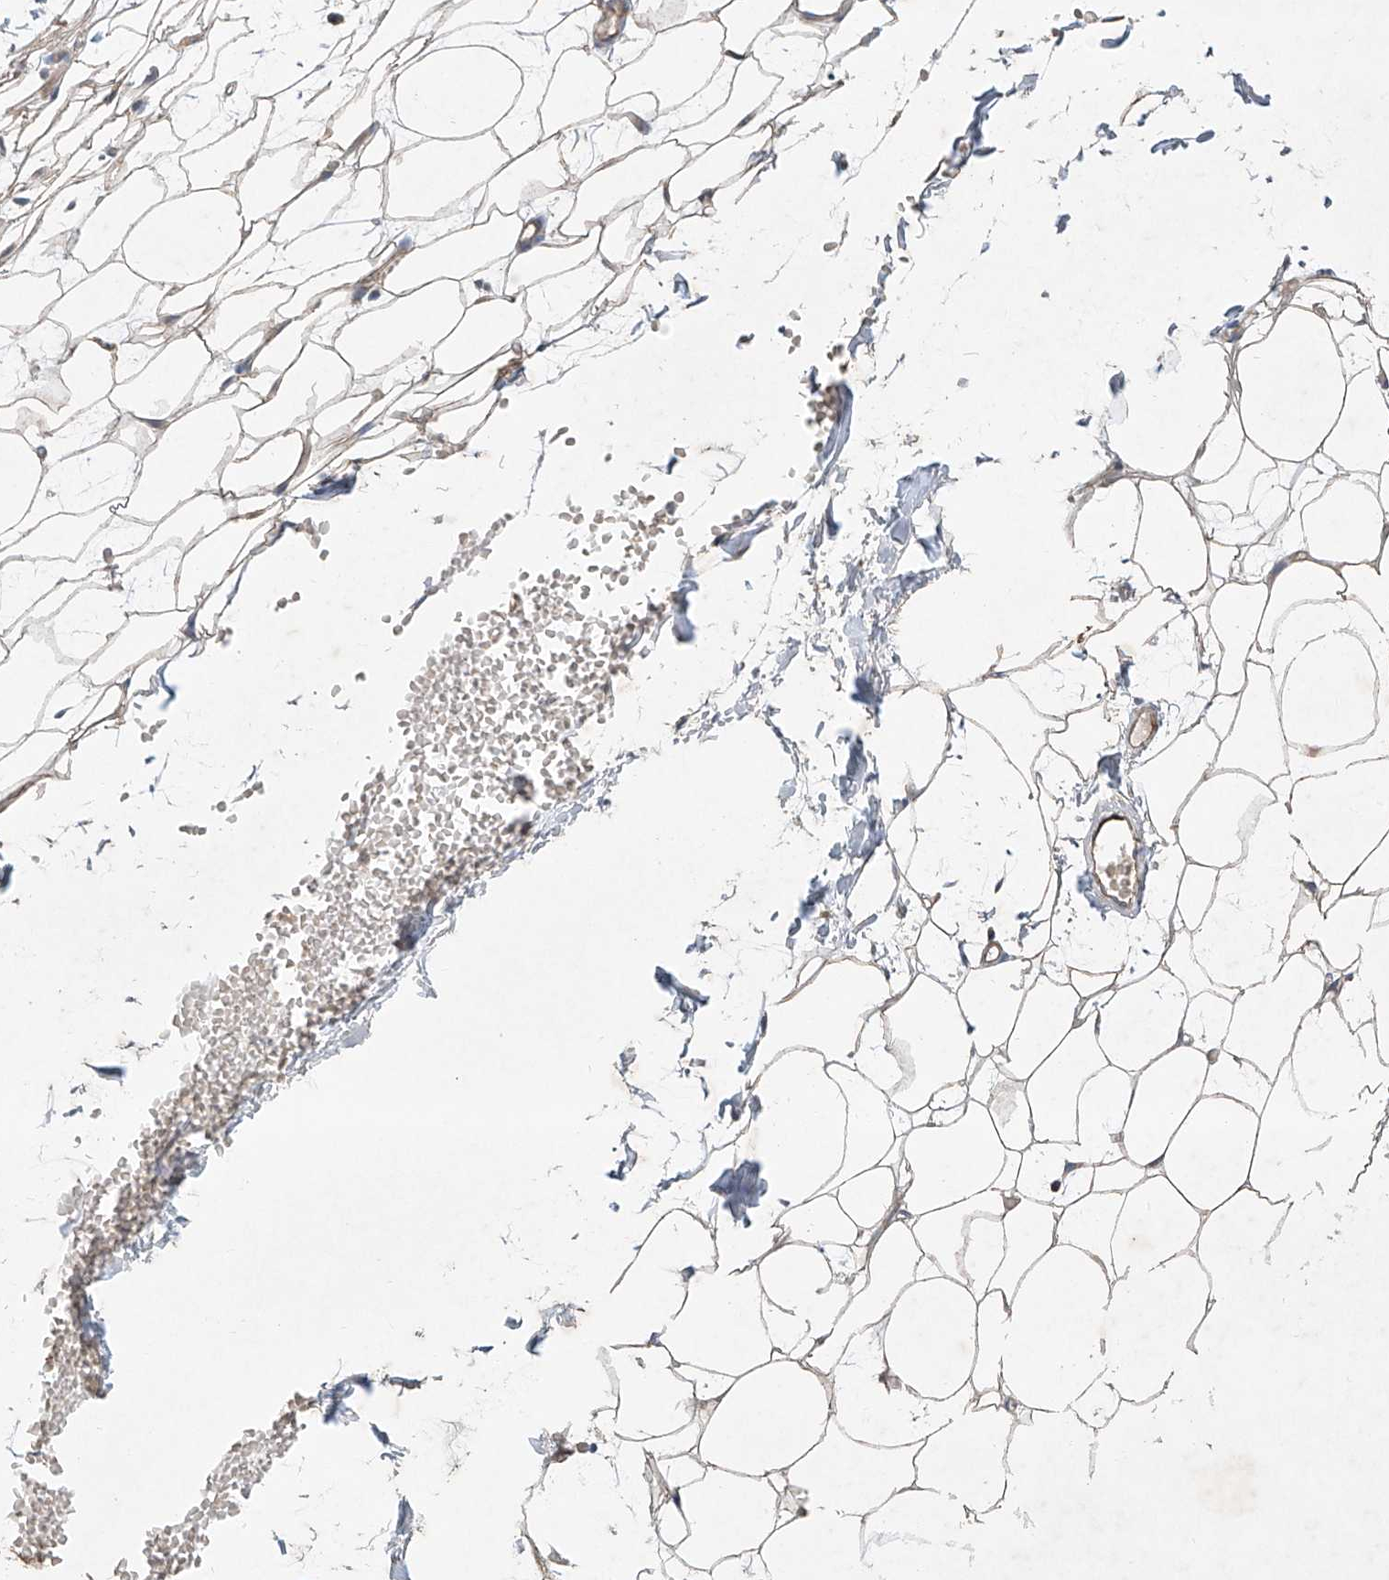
{"staining": {"intensity": "moderate", "quantity": ">75%", "location": "cytoplasmic/membranous"}, "tissue": "adipose tissue", "cell_type": "Adipocytes", "image_type": "normal", "snomed": [{"axis": "morphology", "description": "Normal tissue, NOS"}, {"axis": "topography", "description": "Breast"}], "caption": "Protein positivity by immunohistochemistry (IHC) demonstrates moderate cytoplasmic/membranous expression in about >75% of adipocytes in benign adipose tissue.", "gene": "UQCC1", "patient": {"sex": "female", "age": 23}}